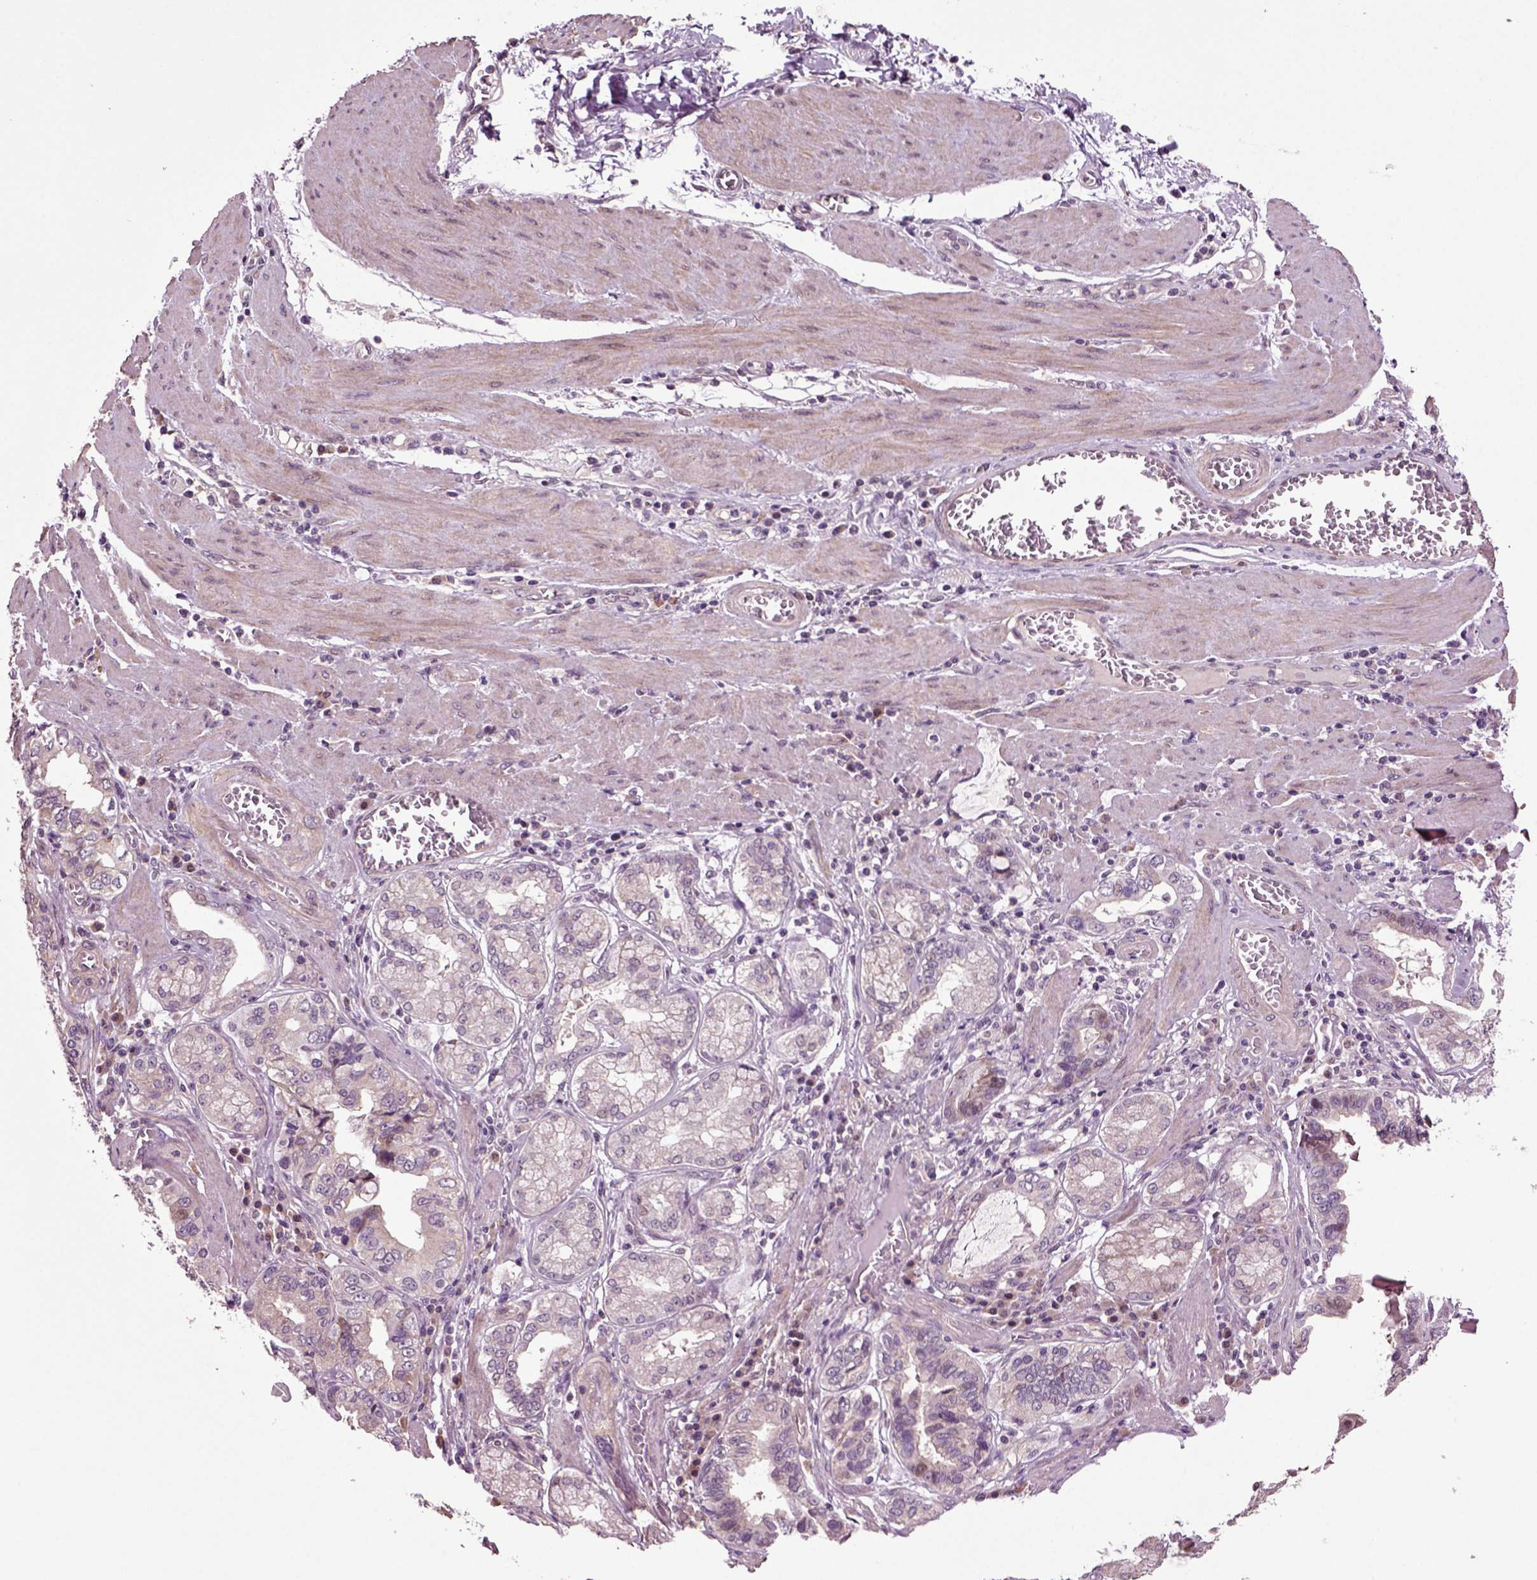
{"staining": {"intensity": "negative", "quantity": "none", "location": "none"}, "tissue": "stomach cancer", "cell_type": "Tumor cells", "image_type": "cancer", "snomed": [{"axis": "morphology", "description": "Adenocarcinoma, NOS"}, {"axis": "topography", "description": "Stomach, lower"}], "caption": "Immunohistochemistry of adenocarcinoma (stomach) demonstrates no expression in tumor cells. (DAB immunohistochemistry visualized using brightfield microscopy, high magnification).", "gene": "HAGHL", "patient": {"sex": "female", "age": 76}}